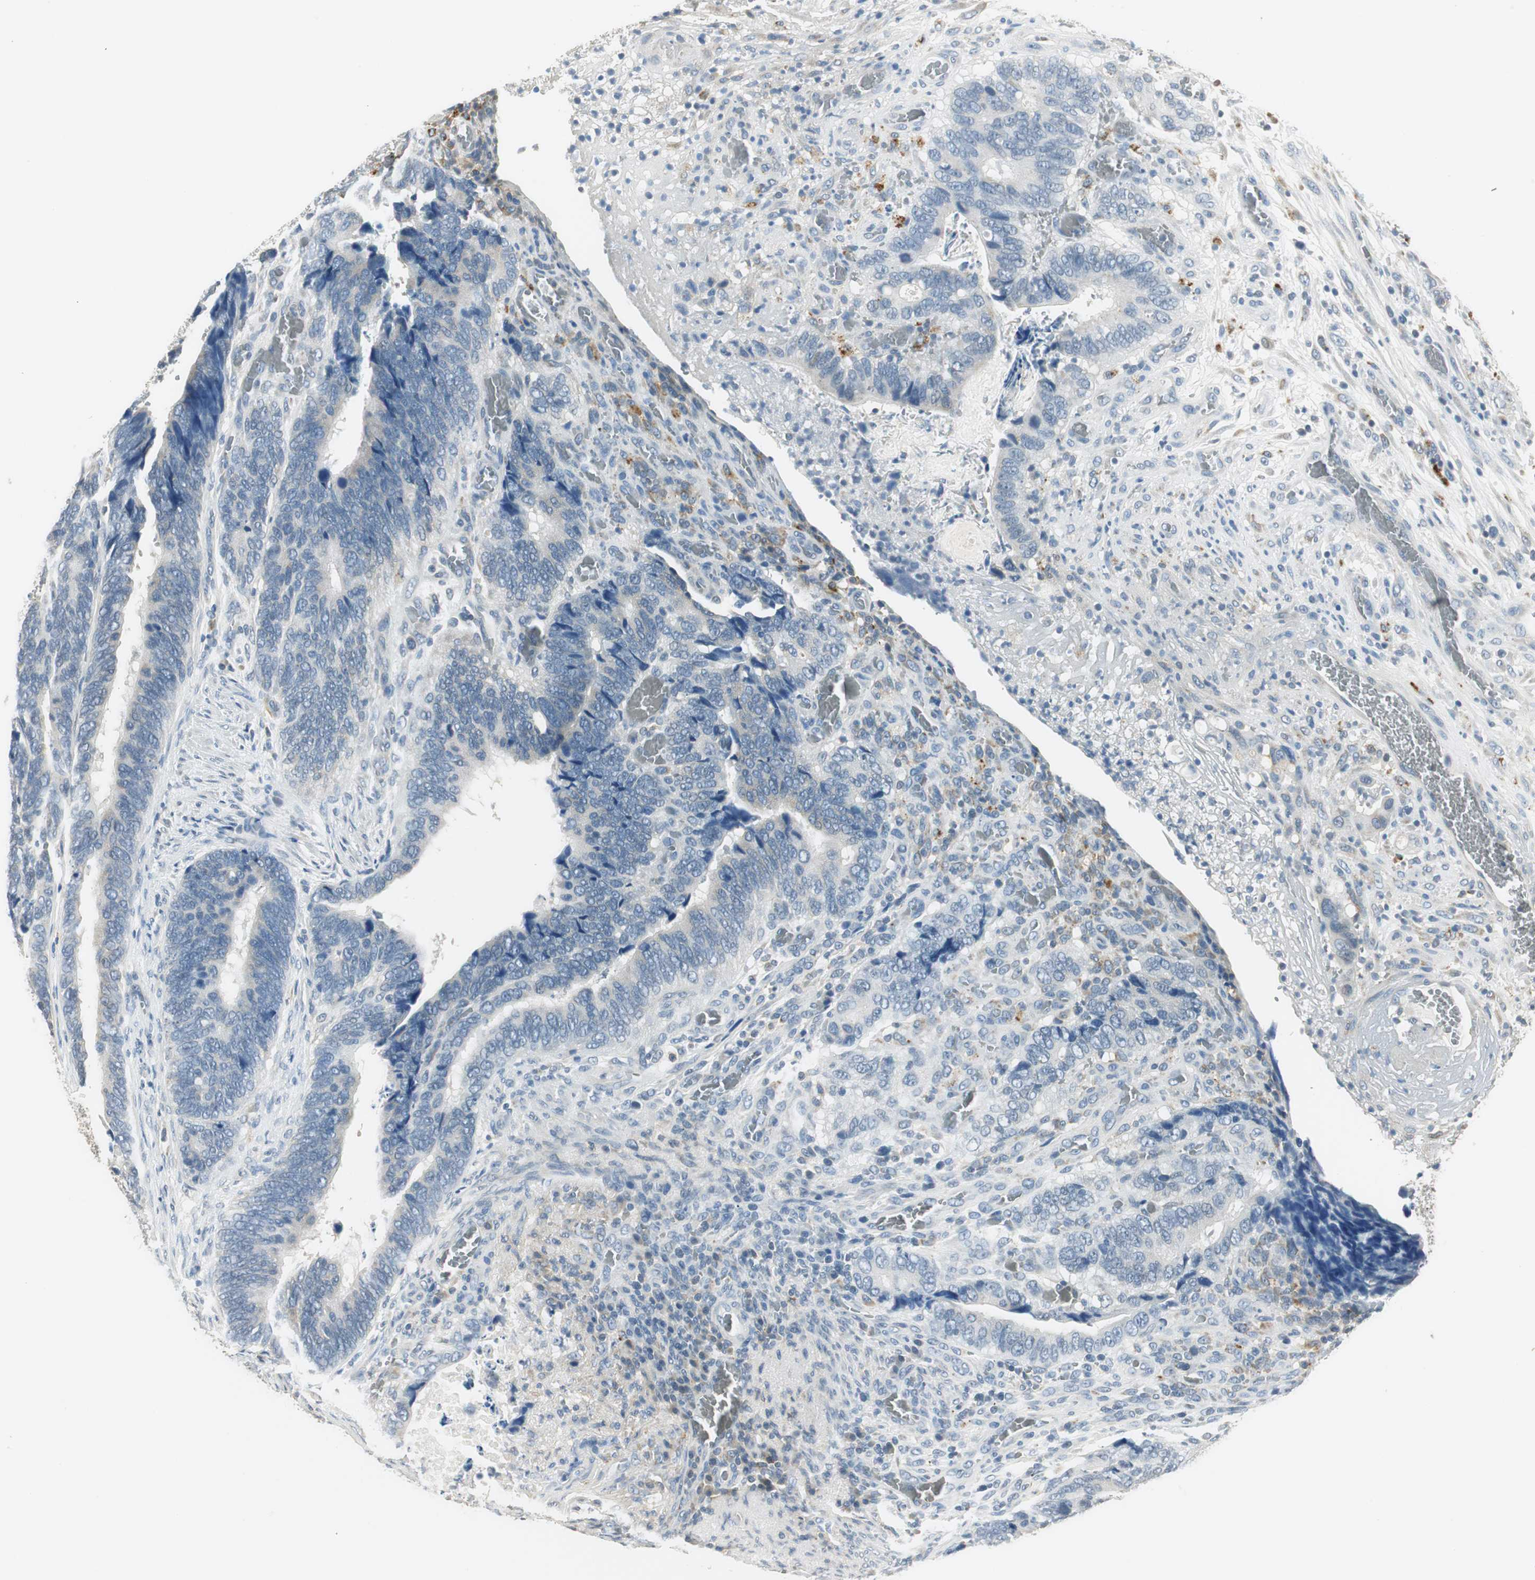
{"staining": {"intensity": "negative", "quantity": "none", "location": "none"}, "tissue": "colorectal cancer", "cell_type": "Tumor cells", "image_type": "cancer", "snomed": [{"axis": "morphology", "description": "Adenocarcinoma, NOS"}, {"axis": "topography", "description": "Colon"}], "caption": "Immunohistochemistry of colorectal cancer demonstrates no expression in tumor cells. Brightfield microscopy of immunohistochemistry (IHC) stained with DAB (brown) and hematoxylin (blue), captured at high magnification.", "gene": "NIT1", "patient": {"sex": "male", "age": 72}}